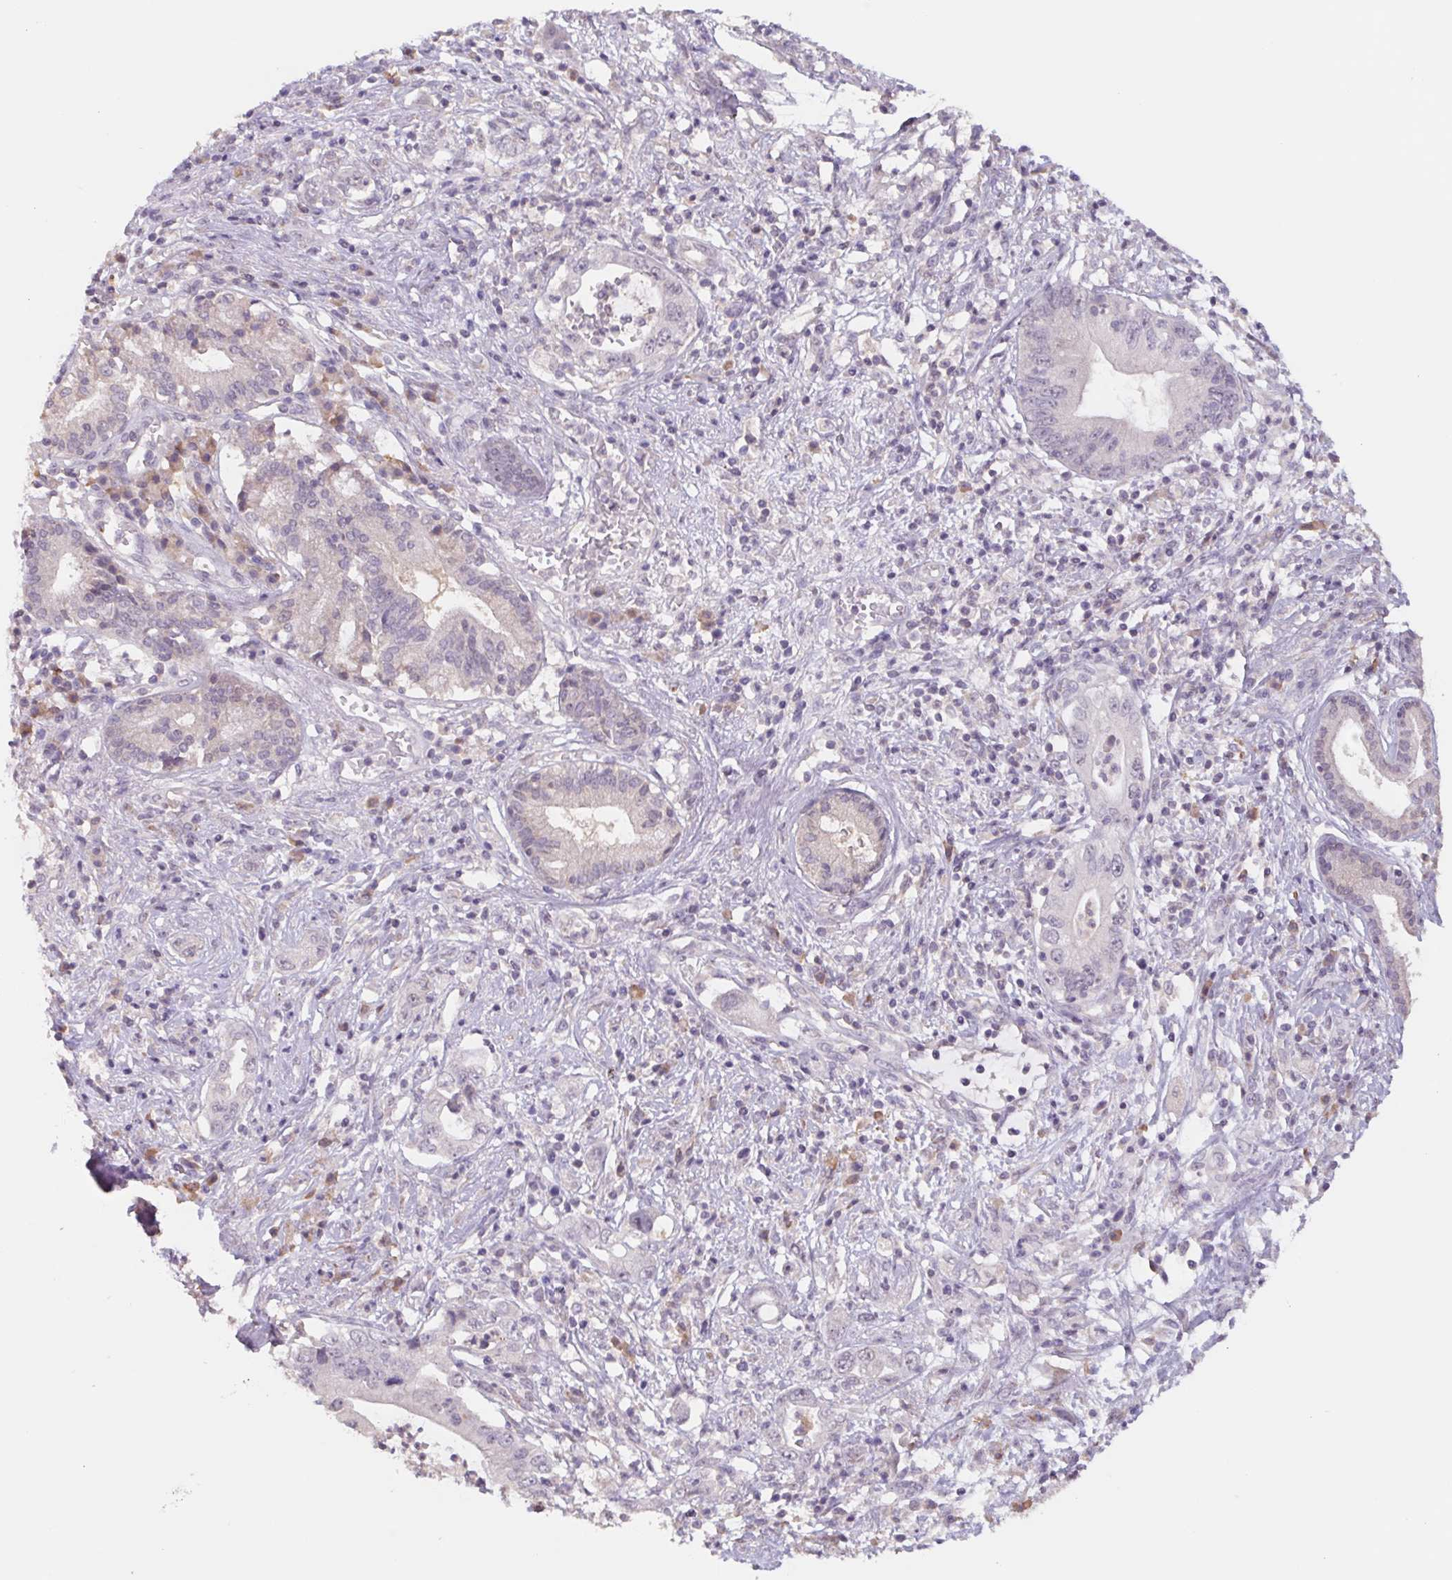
{"staining": {"intensity": "negative", "quantity": "none", "location": "none"}, "tissue": "pancreatic cancer", "cell_type": "Tumor cells", "image_type": "cancer", "snomed": [{"axis": "morphology", "description": "Adenocarcinoma, NOS"}, {"axis": "topography", "description": "Pancreas"}], "caption": "Tumor cells show no significant staining in pancreatic adenocarcinoma.", "gene": "PNMA8B", "patient": {"sex": "female", "age": 72}}